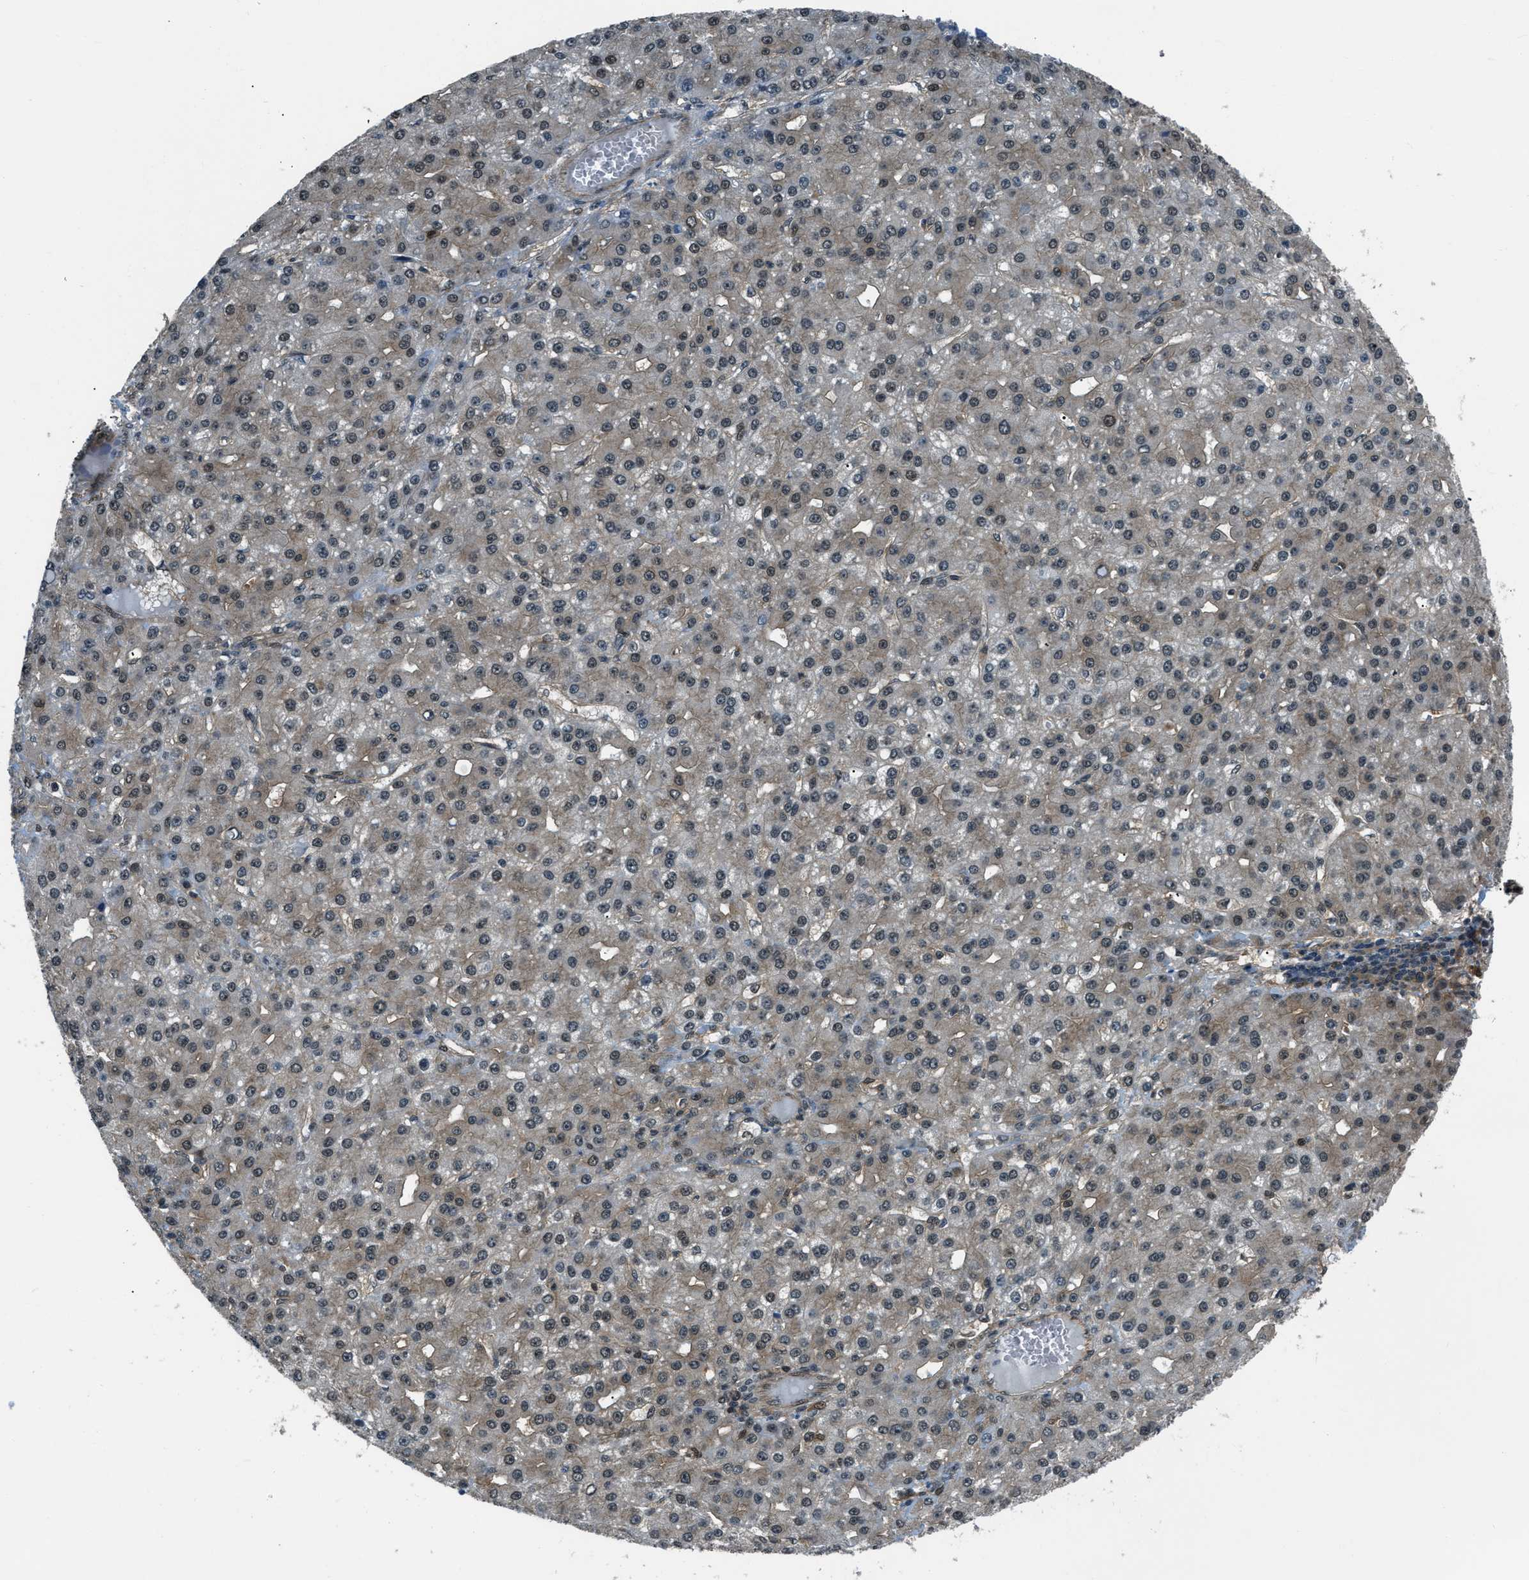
{"staining": {"intensity": "moderate", "quantity": "25%-75%", "location": "cytoplasmic/membranous,nuclear"}, "tissue": "liver cancer", "cell_type": "Tumor cells", "image_type": "cancer", "snomed": [{"axis": "morphology", "description": "Carcinoma, Hepatocellular, NOS"}, {"axis": "topography", "description": "Liver"}], "caption": "Hepatocellular carcinoma (liver) stained with DAB immunohistochemistry exhibits medium levels of moderate cytoplasmic/membranous and nuclear staining in approximately 25%-75% of tumor cells.", "gene": "NUDCD3", "patient": {"sex": "male", "age": 67}}